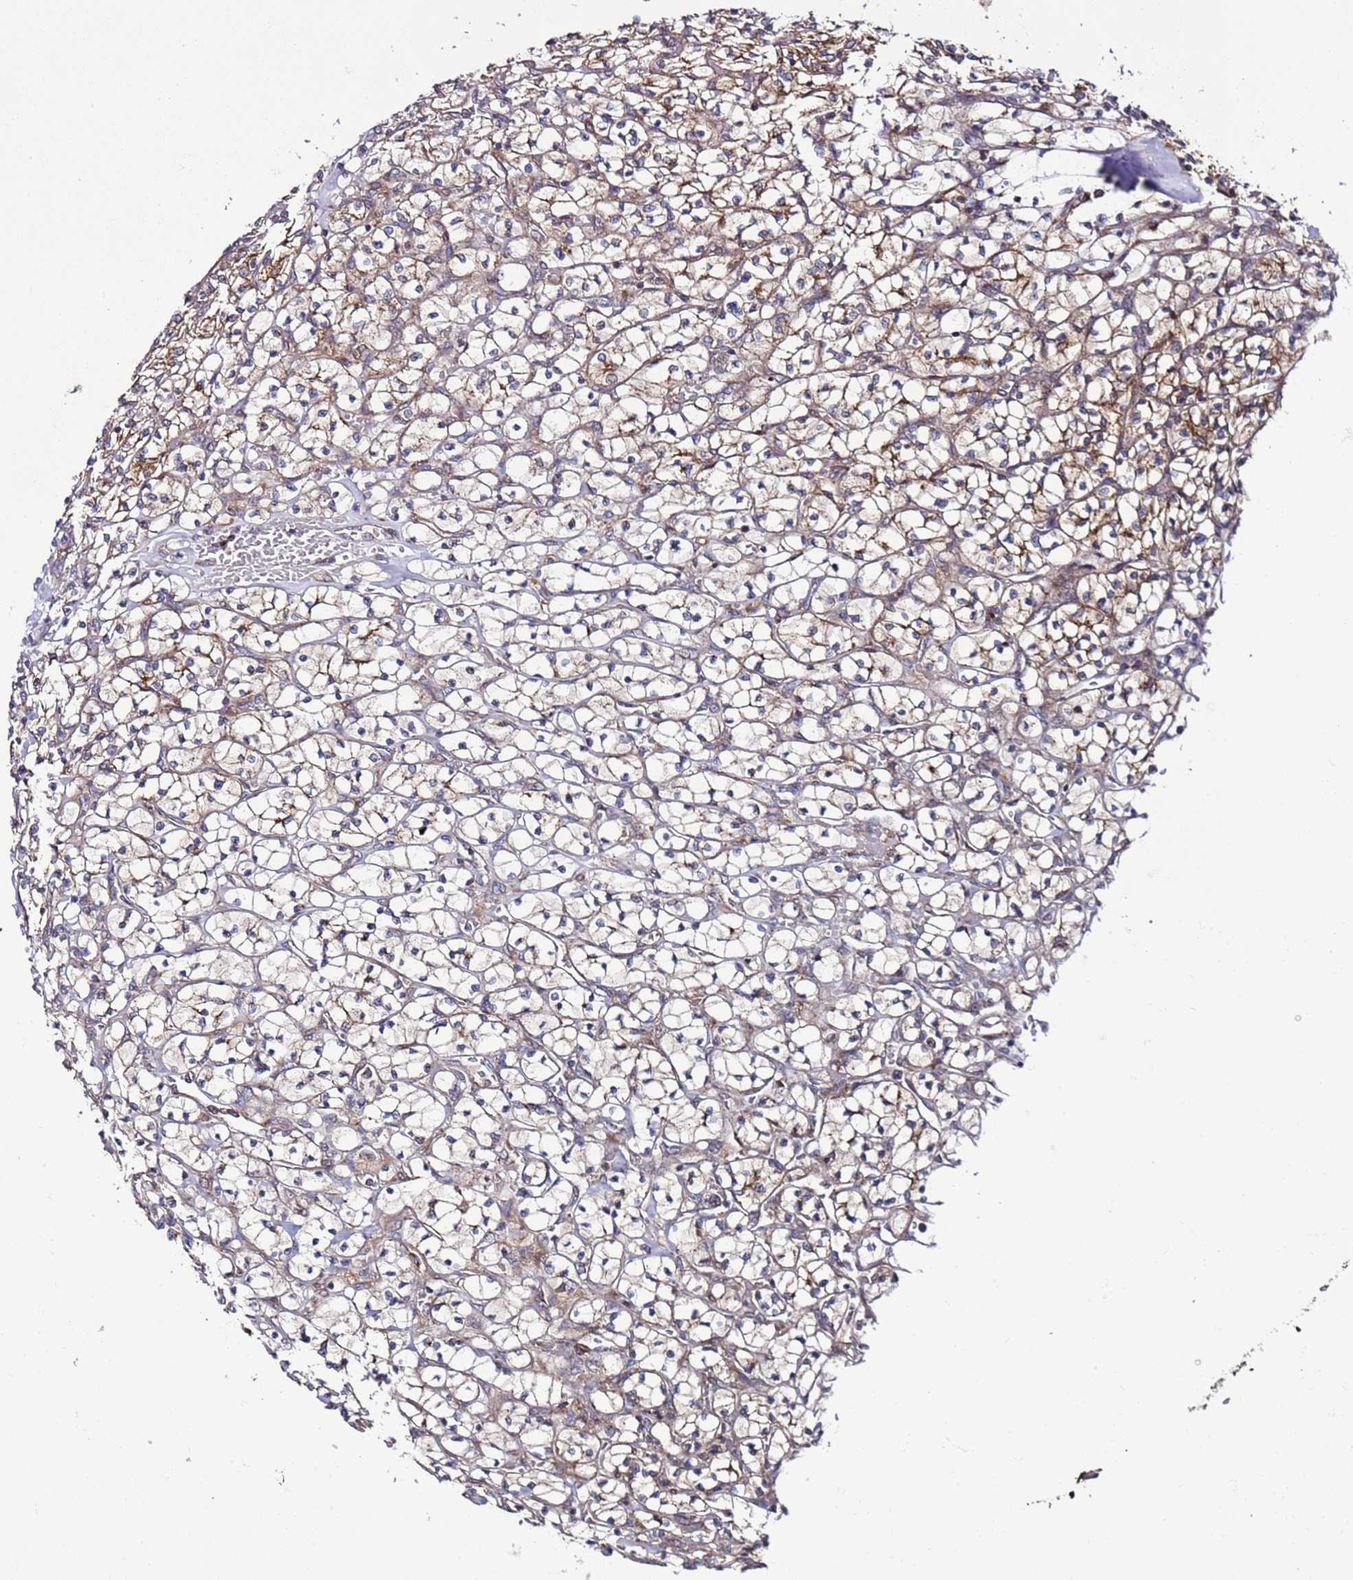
{"staining": {"intensity": "weak", "quantity": ">75%", "location": "cytoplasmic/membranous"}, "tissue": "renal cancer", "cell_type": "Tumor cells", "image_type": "cancer", "snomed": [{"axis": "morphology", "description": "Adenocarcinoma, NOS"}, {"axis": "topography", "description": "Kidney"}], "caption": "A low amount of weak cytoplasmic/membranous staining is seen in about >75% of tumor cells in renal cancer (adenocarcinoma) tissue.", "gene": "TMEM176B", "patient": {"sex": "female", "age": 64}}